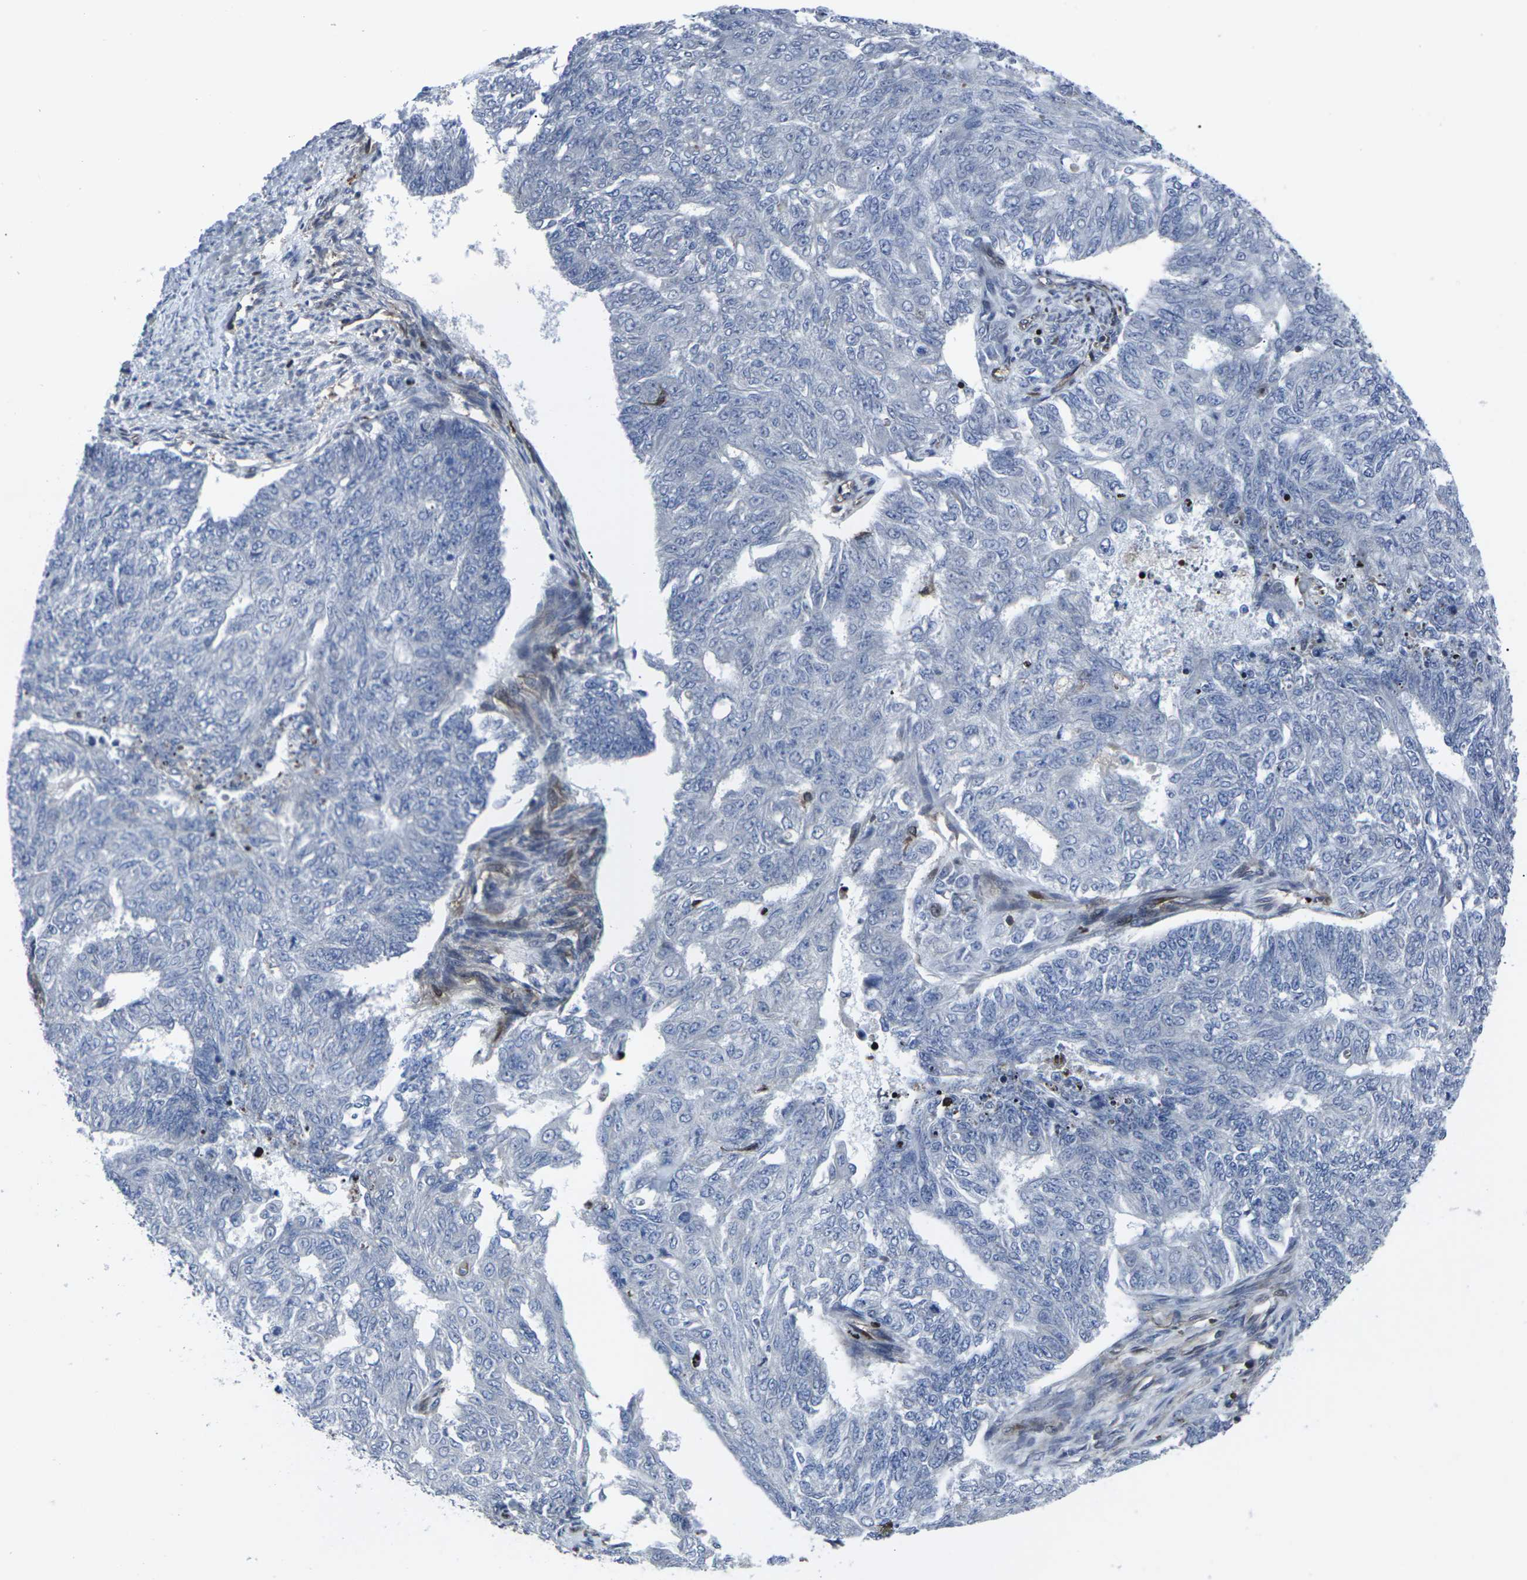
{"staining": {"intensity": "negative", "quantity": "none", "location": "none"}, "tissue": "endometrial cancer", "cell_type": "Tumor cells", "image_type": "cancer", "snomed": [{"axis": "morphology", "description": "Adenocarcinoma, NOS"}, {"axis": "topography", "description": "Endometrium"}], "caption": "The photomicrograph shows no staining of tumor cells in endometrial cancer (adenocarcinoma).", "gene": "HPRT1", "patient": {"sex": "female", "age": 32}}